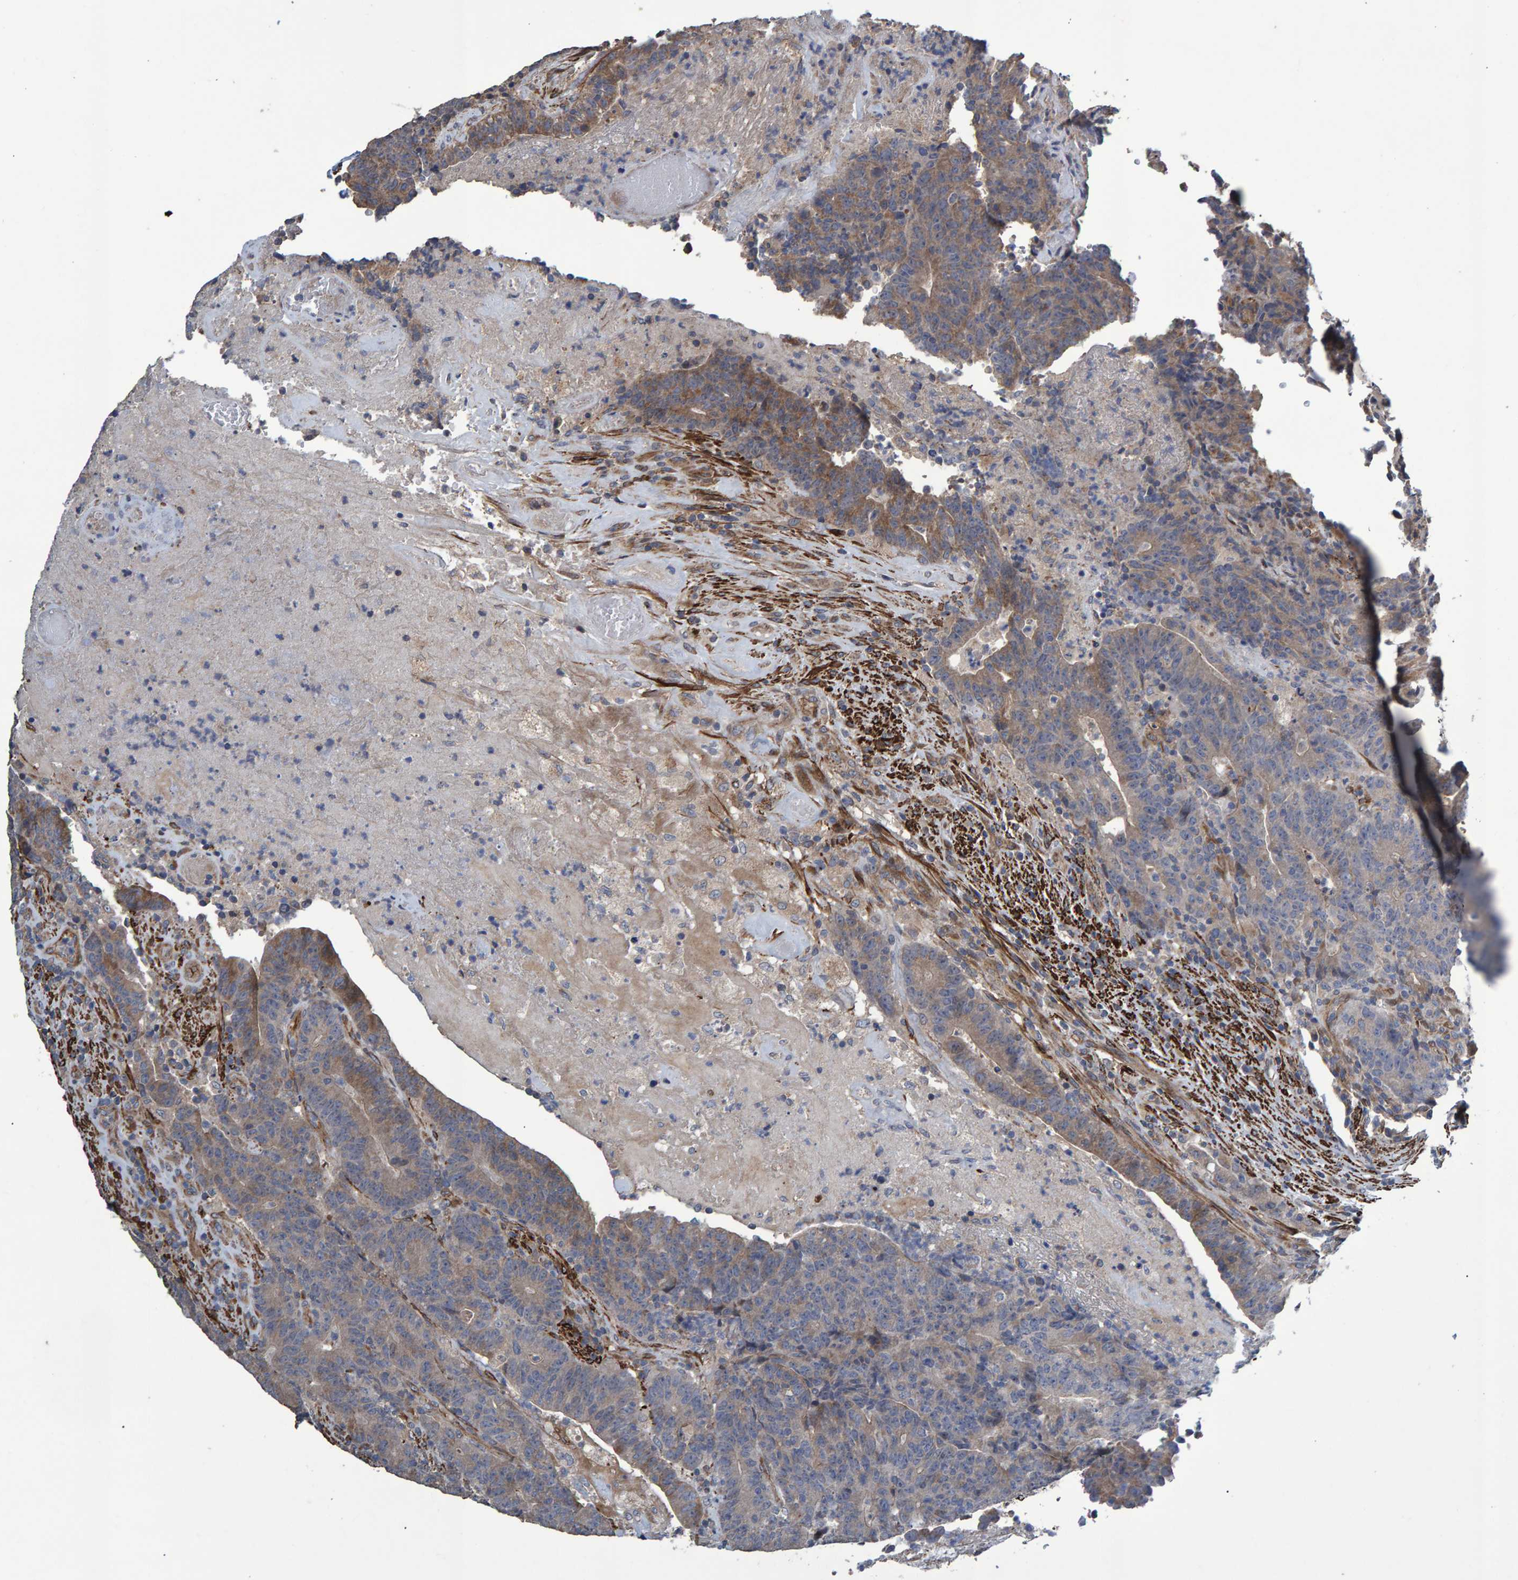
{"staining": {"intensity": "weak", "quantity": "25%-75%", "location": "cytoplasmic/membranous"}, "tissue": "colorectal cancer", "cell_type": "Tumor cells", "image_type": "cancer", "snomed": [{"axis": "morphology", "description": "Normal tissue, NOS"}, {"axis": "morphology", "description": "Adenocarcinoma, NOS"}, {"axis": "topography", "description": "Colon"}], "caption": "The histopathology image displays a brown stain indicating the presence of a protein in the cytoplasmic/membranous of tumor cells in colorectal adenocarcinoma. Nuclei are stained in blue.", "gene": "SLIT2", "patient": {"sex": "female", "age": 75}}